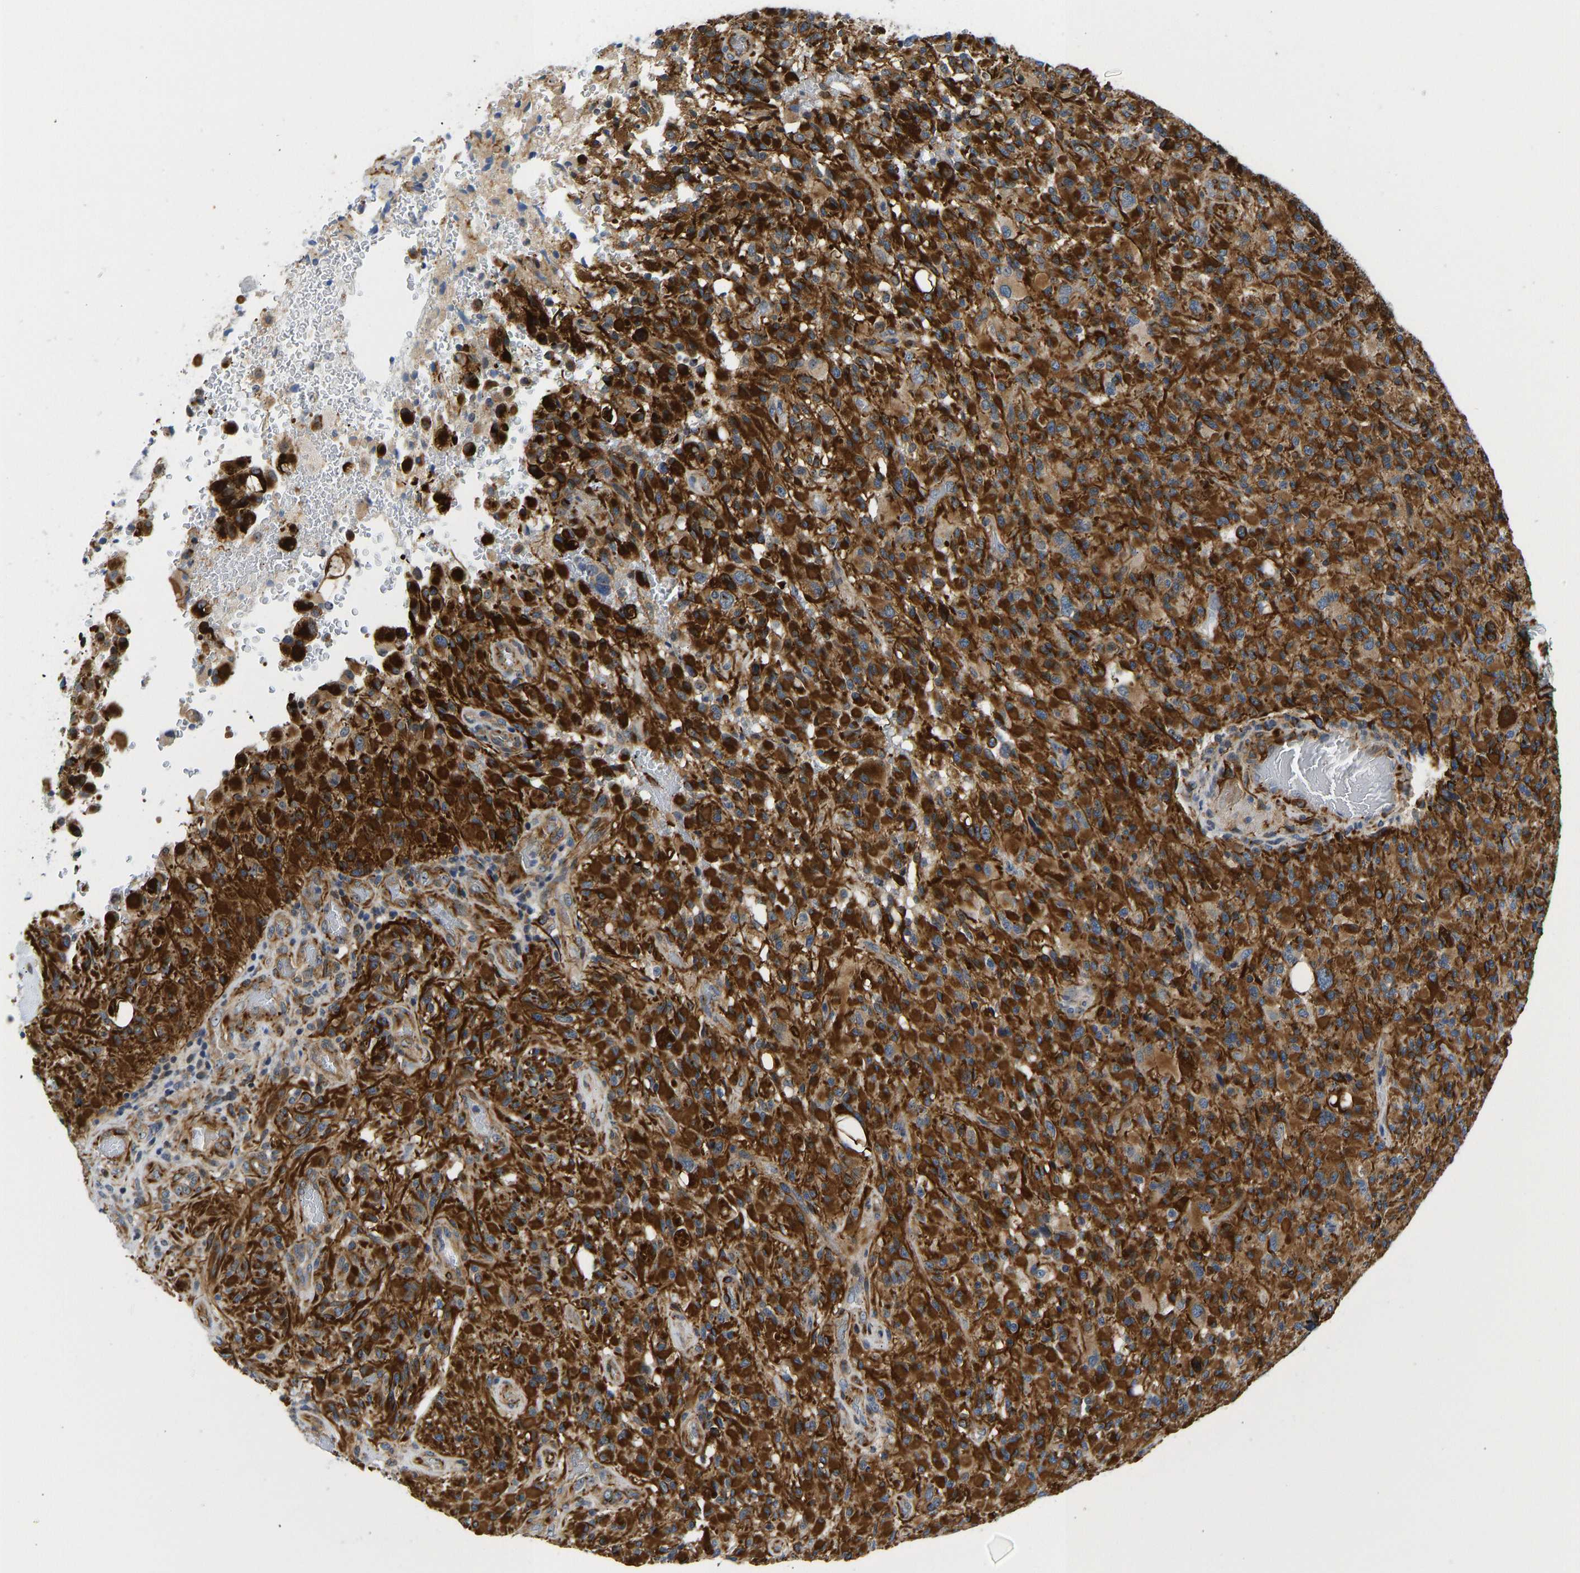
{"staining": {"intensity": "strong", "quantity": ">75%", "location": "cytoplasmic/membranous"}, "tissue": "glioma", "cell_type": "Tumor cells", "image_type": "cancer", "snomed": [{"axis": "morphology", "description": "Glioma, malignant, High grade"}, {"axis": "topography", "description": "Brain"}], "caption": "Strong cytoplasmic/membranous expression for a protein is identified in approximately >75% of tumor cells of high-grade glioma (malignant) using IHC.", "gene": "RESF1", "patient": {"sex": "male", "age": 71}}